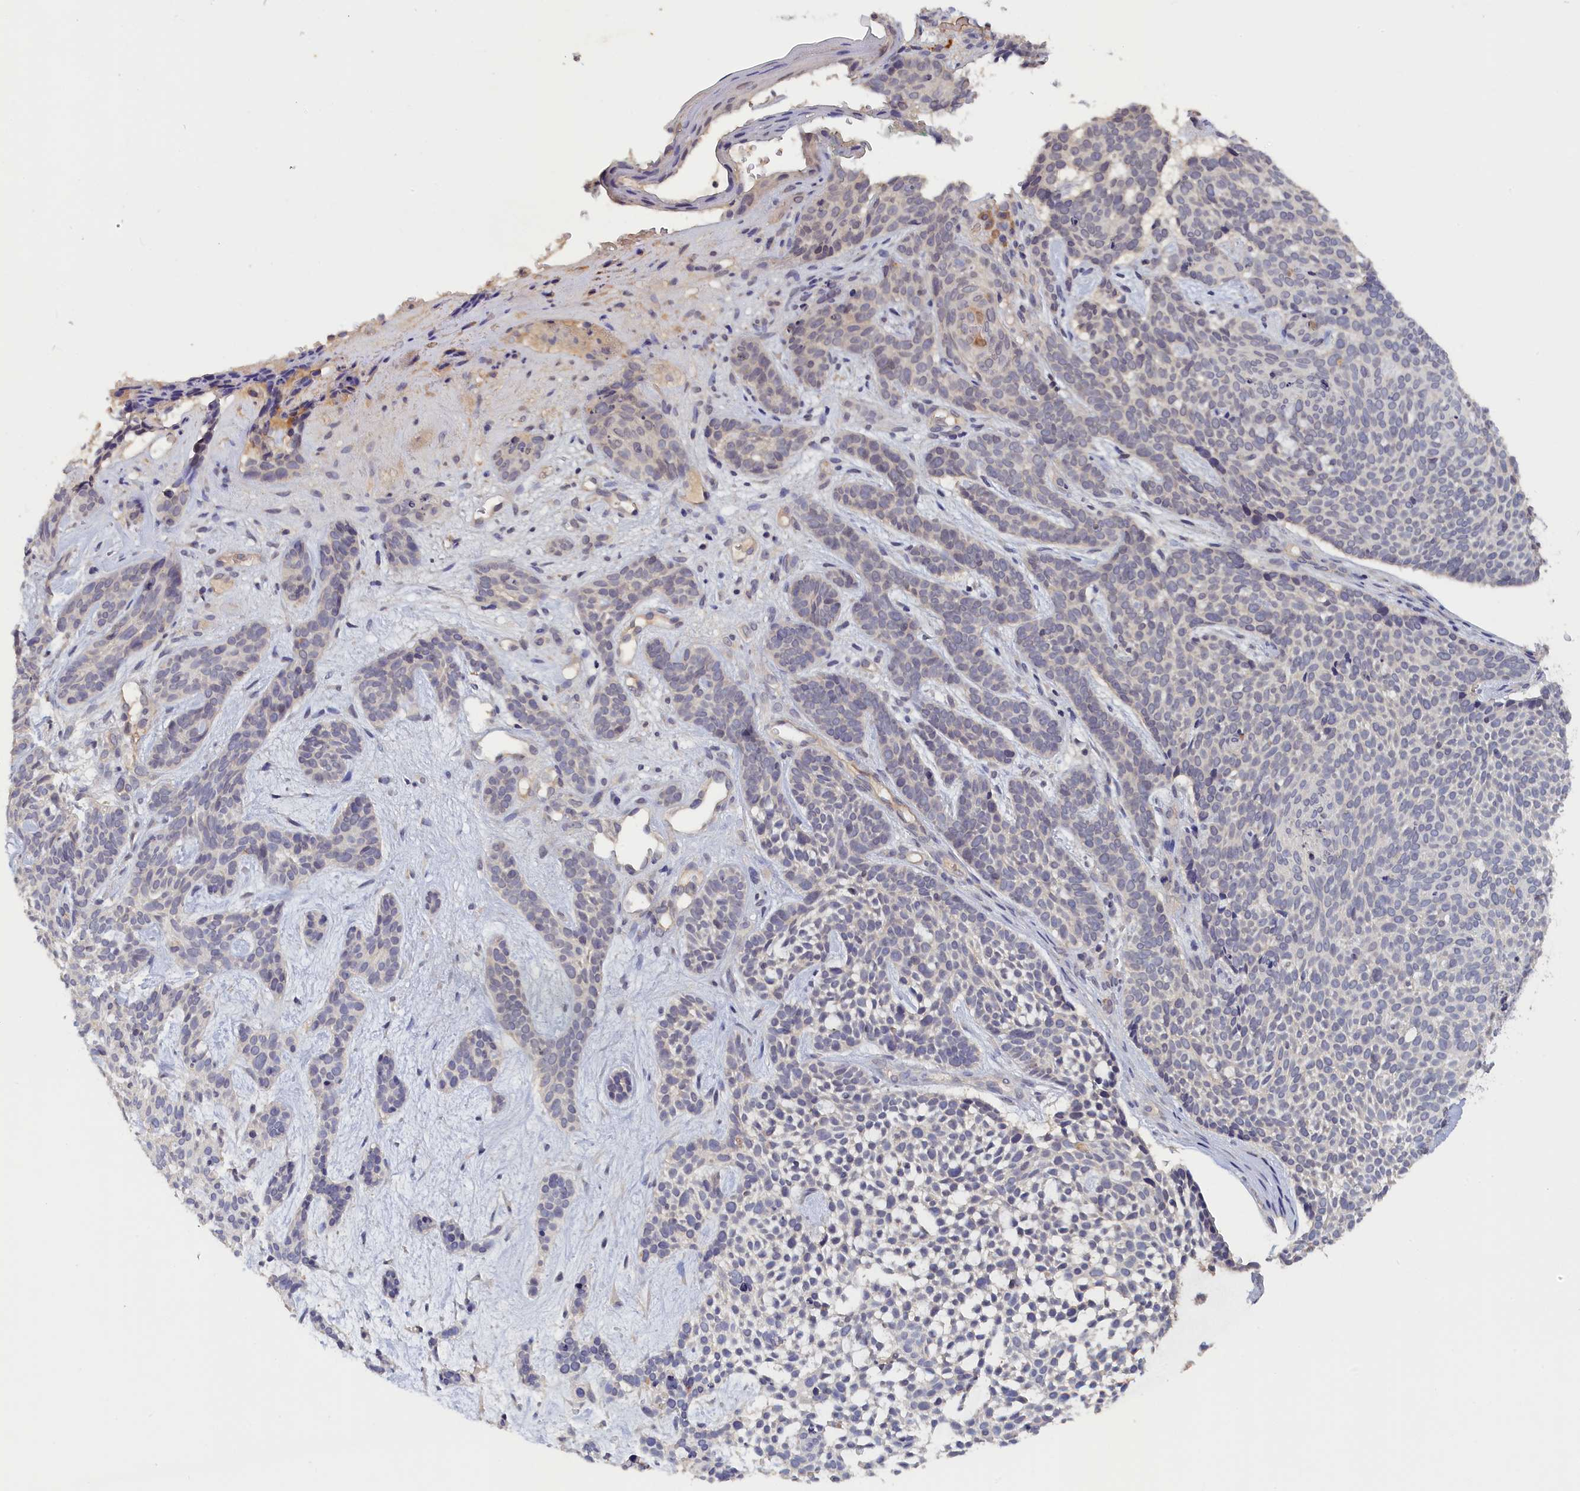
{"staining": {"intensity": "negative", "quantity": "none", "location": "none"}, "tissue": "skin cancer", "cell_type": "Tumor cells", "image_type": "cancer", "snomed": [{"axis": "morphology", "description": "Basal cell carcinoma"}, {"axis": "topography", "description": "Skin"}], "caption": "Photomicrograph shows no significant protein staining in tumor cells of basal cell carcinoma (skin). (DAB IHC, high magnification).", "gene": "CELF5", "patient": {"sex": "male", "age": 71}}